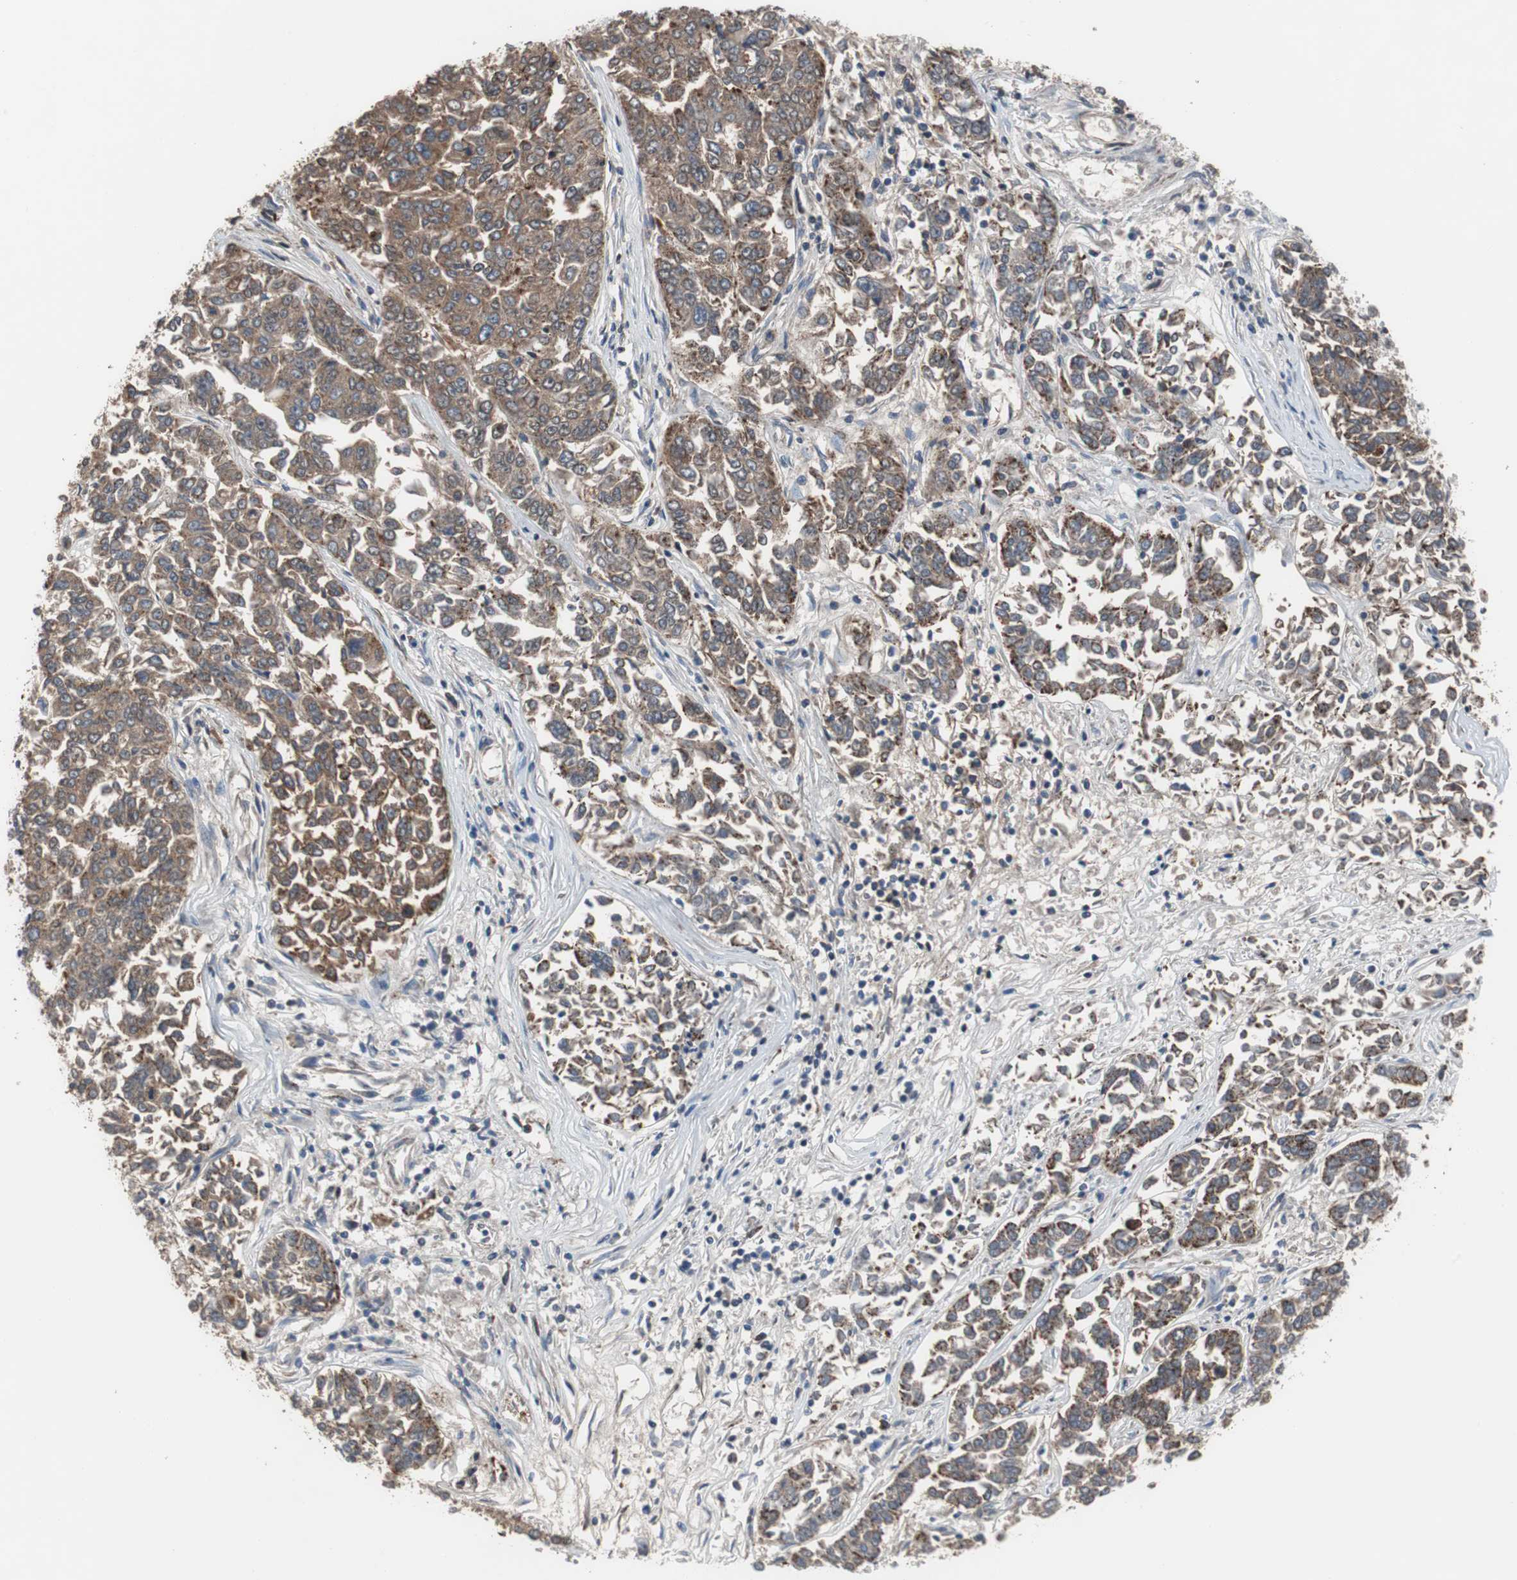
{"staining": {"intensity": "moderate", "quantity": ">75%", "location": "cytoplasmic/membranous"}, "tissue": "lung cancer", "cell_type": "Tumor cells", "image_type": "cancer", "snomed": [{"axis": "morphology", "description": "Adenocarcinoma, NOS"}, {"axis": "topography", "description": "Lung"}], "caption": "High-magnification brightfield microscopy of lung cancer (adenocarcinoma) stained with DAB (brown) and counterstained with hematoxylin (blue). tumor cells exhibit moderate cytoplasmic/membranous positivity is seen in about>75% of cells. Nuclei are stained in blue.", "gene": "USP10", "patient": {"sex": "male", "age": 84}}